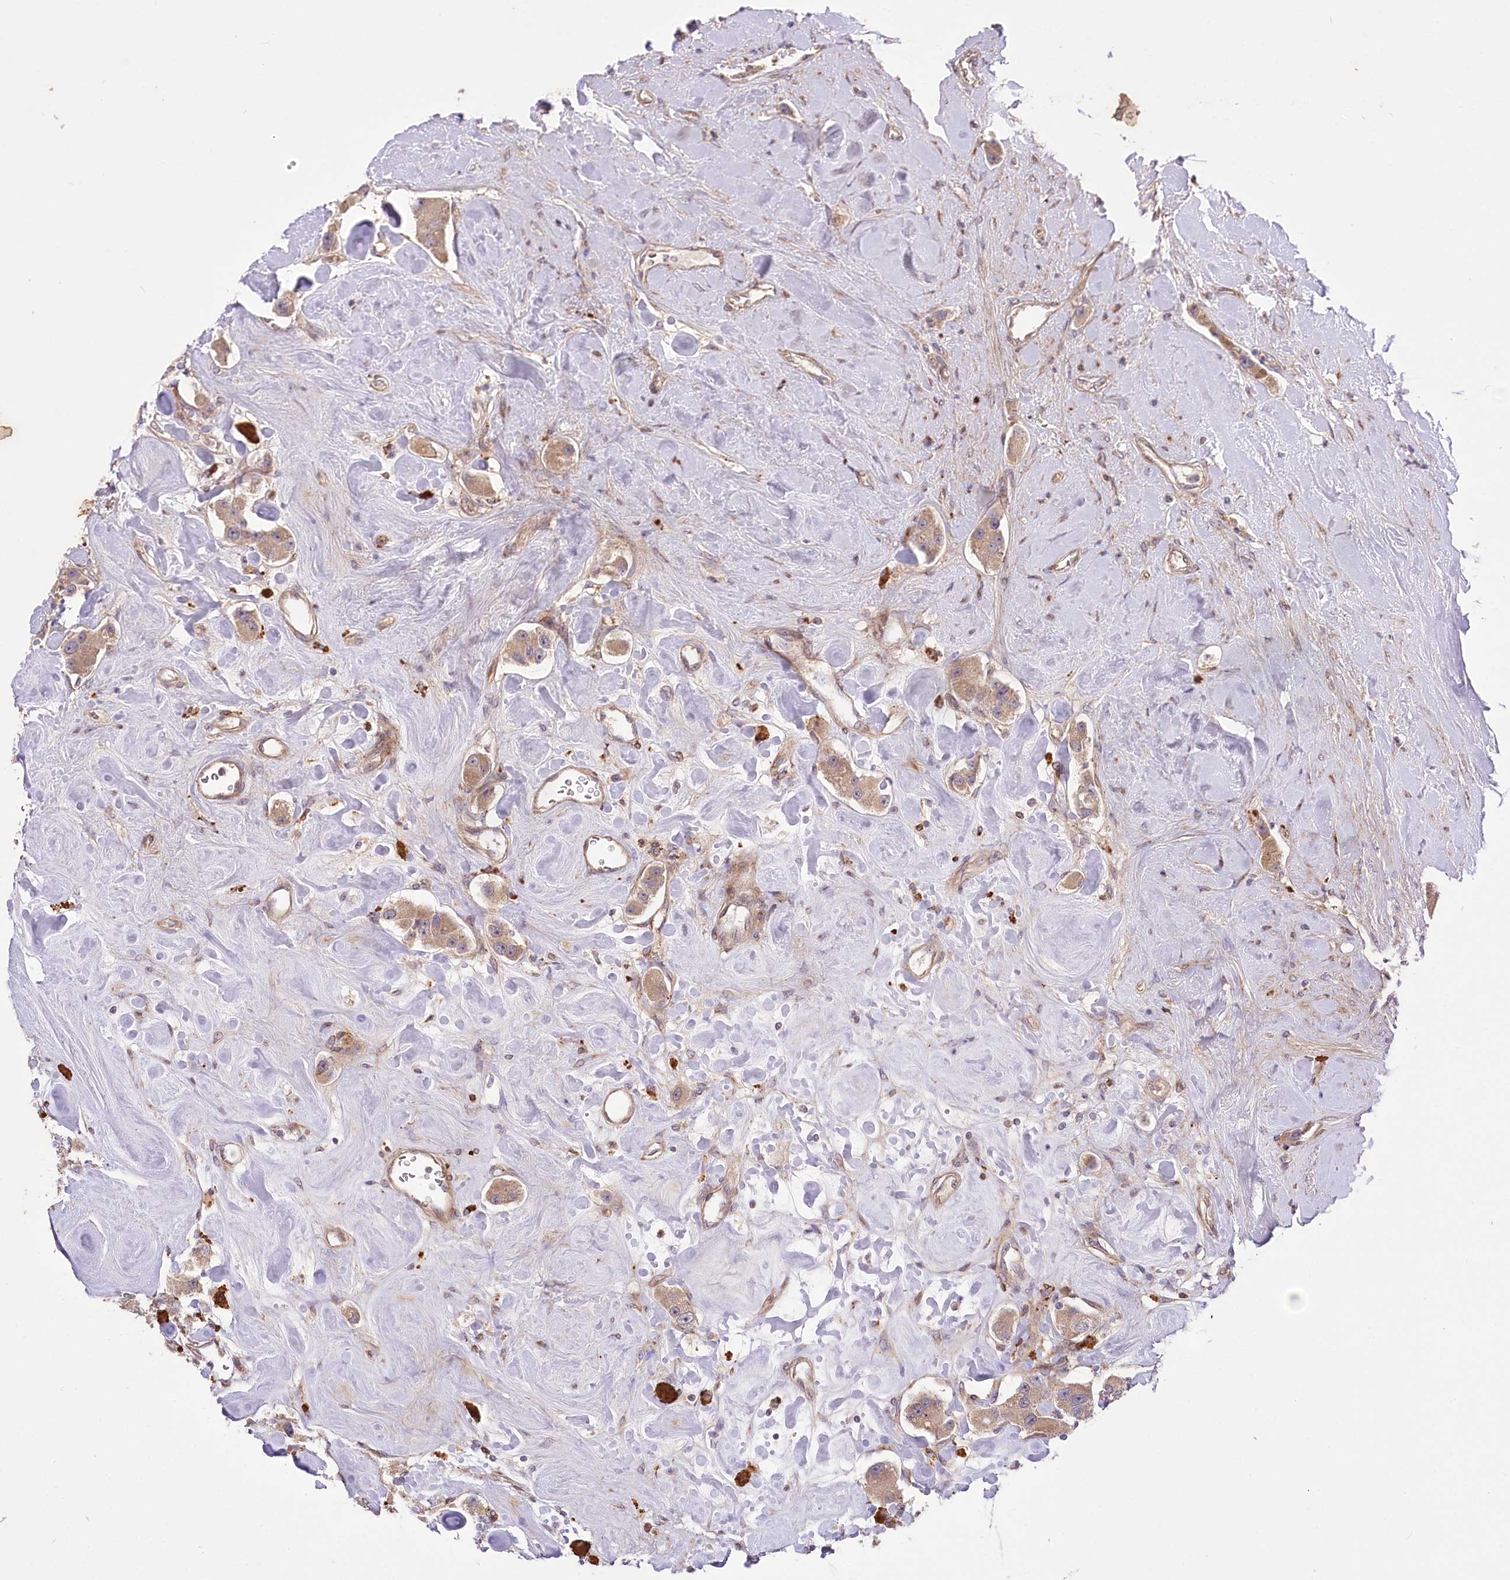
{"staining": {"intensity": "moderate", "quantity": ">75%", "location": "cytoplasmic/membranous"}, "tissue": "carcinoid", "cell_type": "Tumor cells", "image_type": "cancer", "snomed": [{"axis": "morphology", "description": "Carcinoid, malignant, NOS"}, {"axis": "topography", "description": "Pancreas"}], "caption": "Malignant carcinoid stained with immunohistochemistry (IHC) exhibits moderate cytoplasmic/membranous positivity in about >75% of tumor cells. (brown staining indicates protein expression, while blue staining denotes nuclei).", "gene": "TRUB1", "patient": {"sex": "male", "age": 41}}